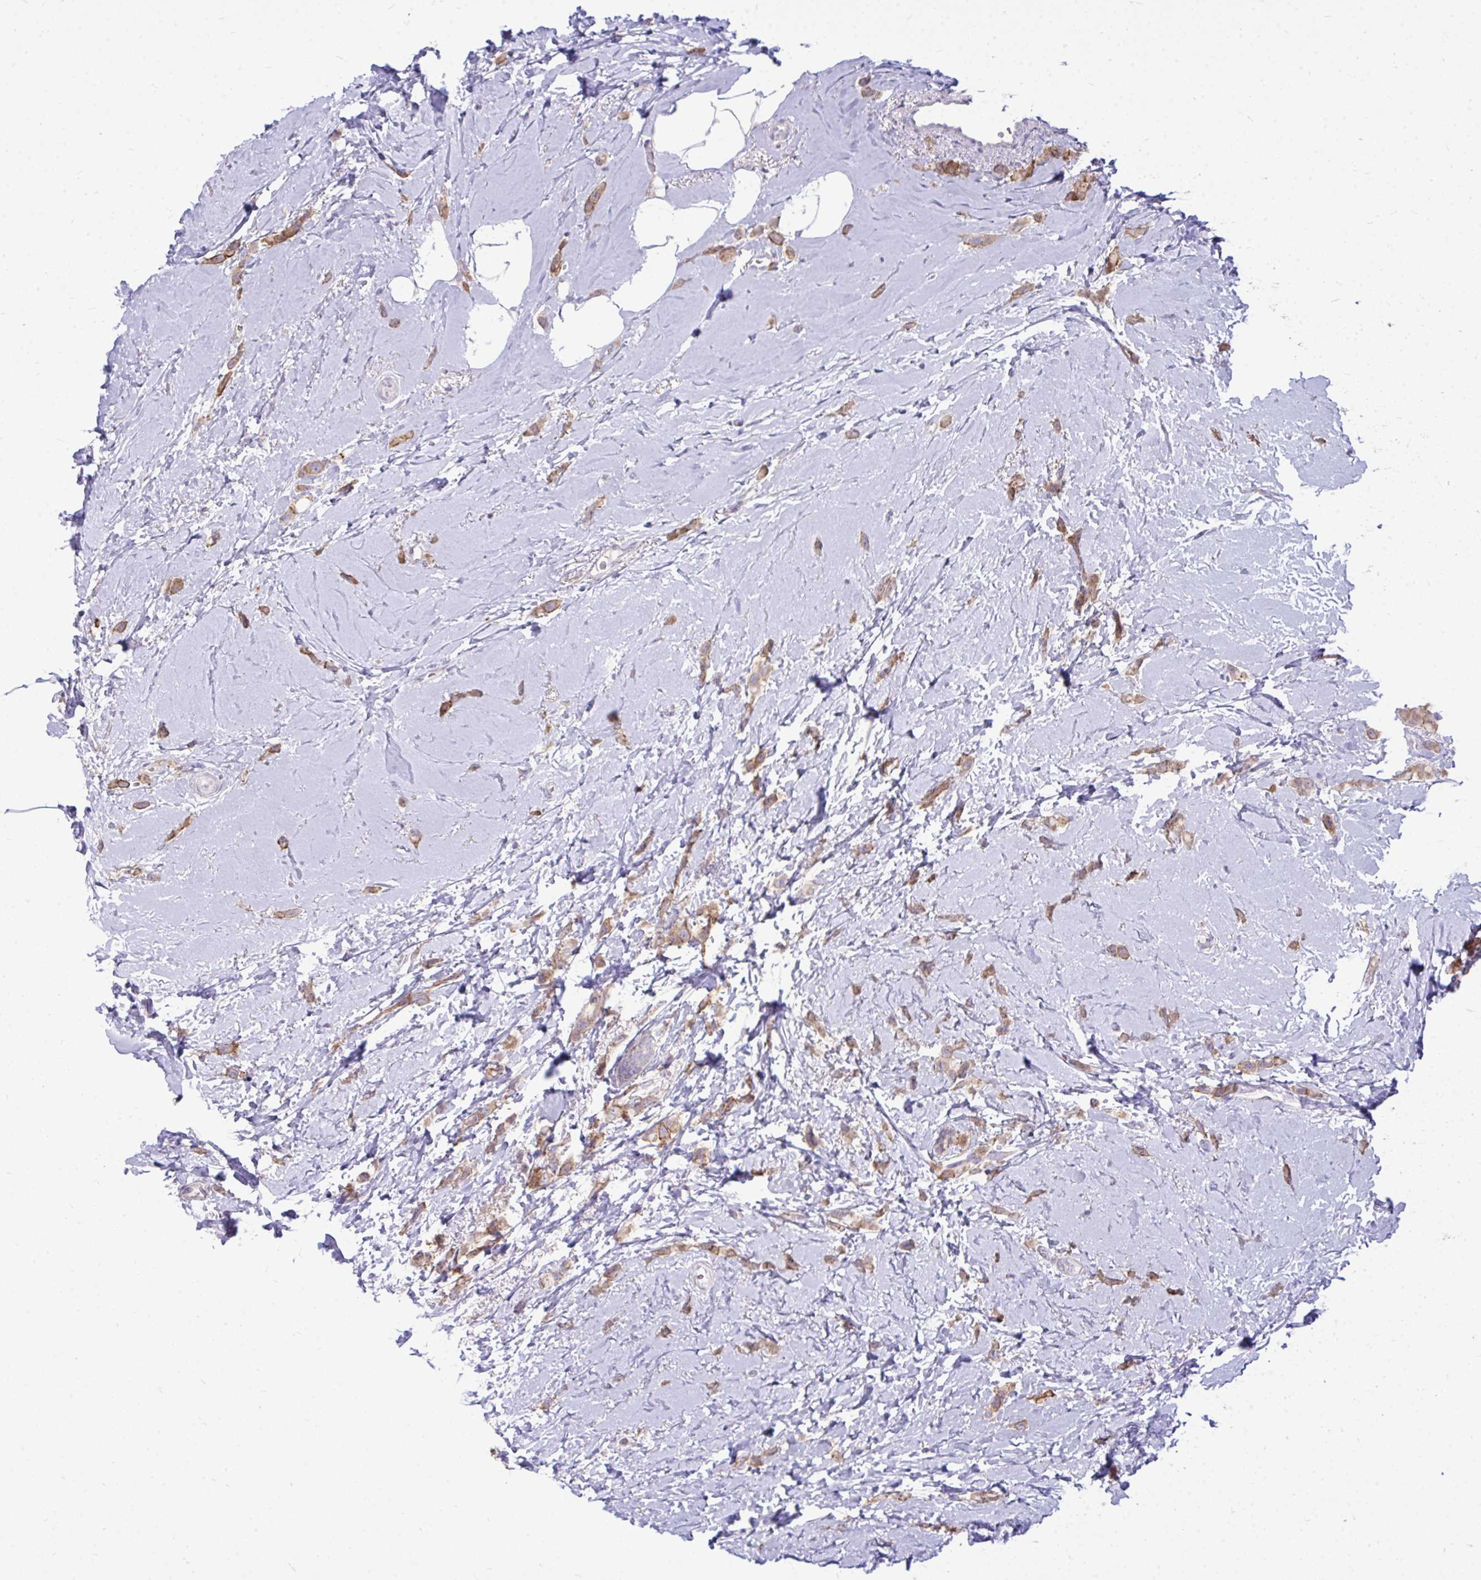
{"staining": {"intensity": "moderate", "quantity": ">75%", "location": "cytoplasmic/membranous"}, "tissue": "breast cancer", "cell_type": "Tumor cells", "image_type": "cancer", "snomed": [{"axis": "morphology", "description": "Lobular carcinoma"}, {"axis": "topography", "description": "Breast"}], "caption": "Human breast cancer (lobular carcinoma) stained with a protein marker demonstrates moderate staining in tumor cells.", "gene": "SPTBN2", "patient": {"sex": "female", "age": 66}}